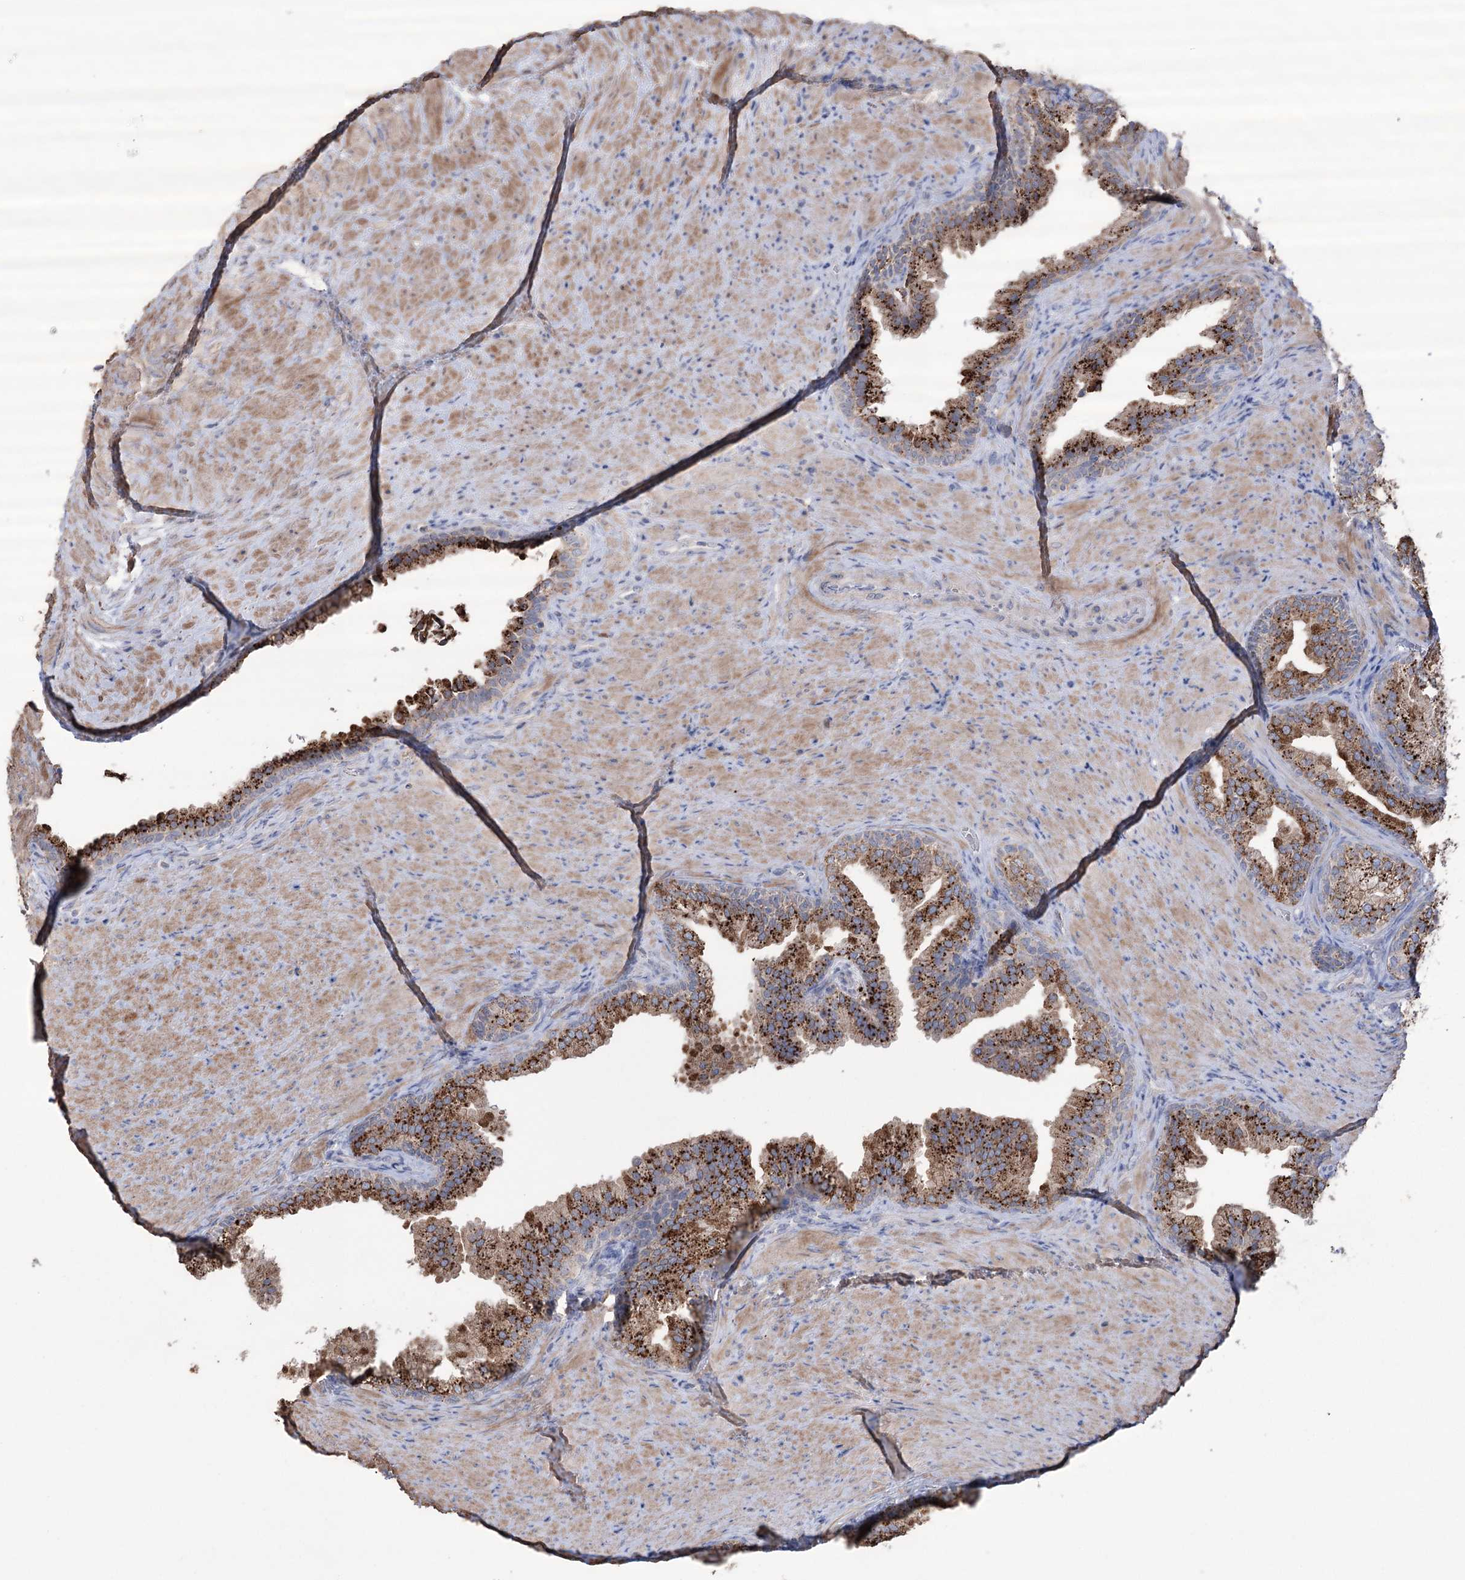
{"staining": {"intensity": "strong", "quantity": ">75%", "location": "cytoplasmic/membranous"}, "tissue": "prostate", "cell_type": "Glandular cells", "image_type": "normal", "snomed": [{"axis": "morphology", "description": "Normal tissue, NOS"}, {"axis": "topography", "description": "Prostate"}], "caption": "Immunohistochemistry (IHC) of unremarkable human prostate exhibits high levels of strong cytoplasmic/membranous expression in about >75% of glandular cells.", "gene": "TRIM71", "patient": {"sex": "male", "age": 76}}